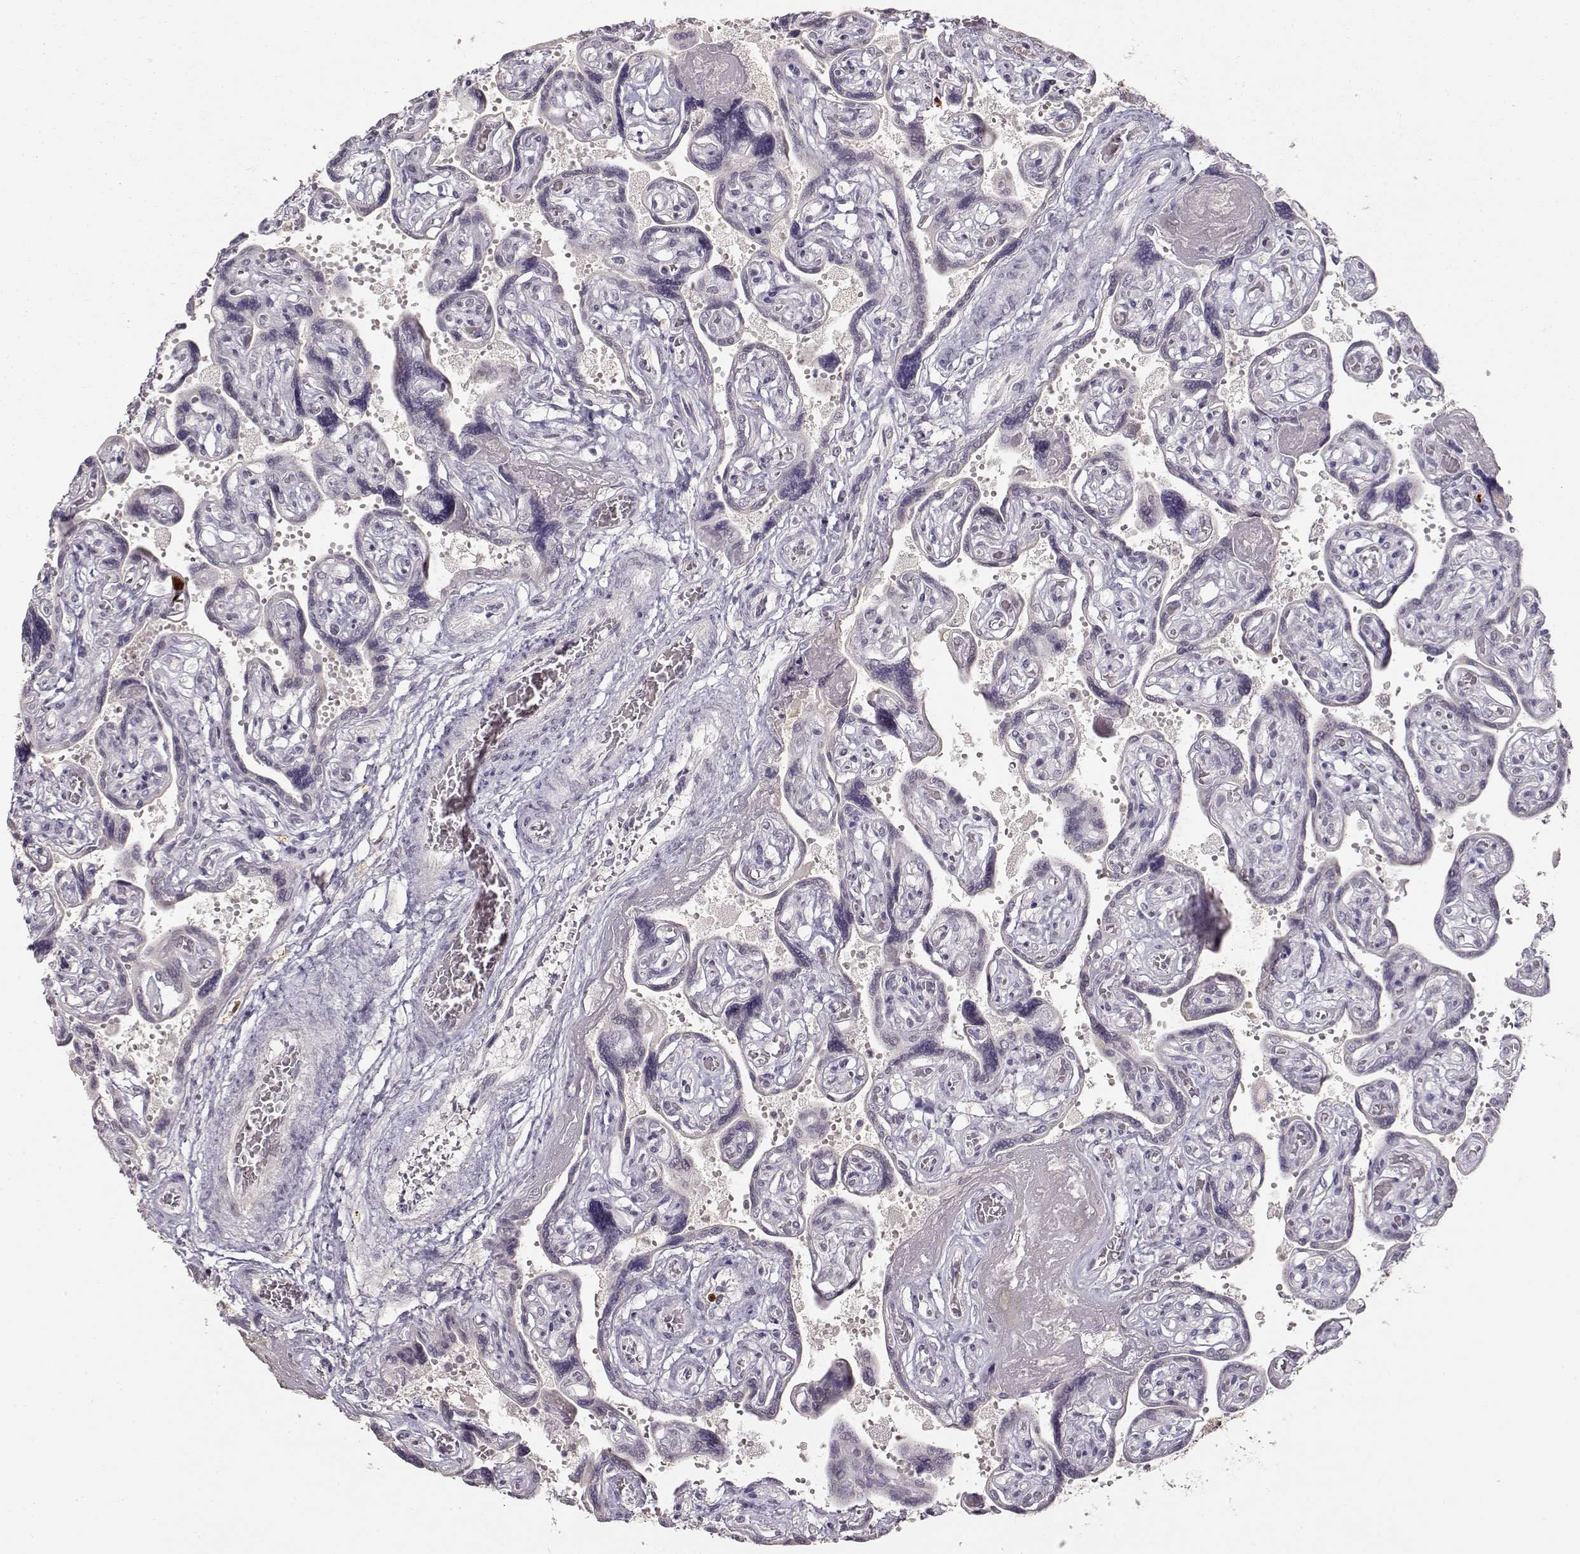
{"staining": {"intensity": "negative", "quantity": "none", "location": "none"}, "tissue": "placenta", "cell_type": "Decidual cells", "image_type": "normal", "snomed": [{"axis": "morphology", "description": "Normal tissue, NOS"}, {"axis": "topography", "description": "Placenta"}], "caption": "High magnification brightfield microscopy of benign placenta stained with DAB (brown) and counterstained with hematoxylin (blue): decidual cells show no significant staining.", "gene": "S100B", "patient": {"sex": "female", "age": 32}}